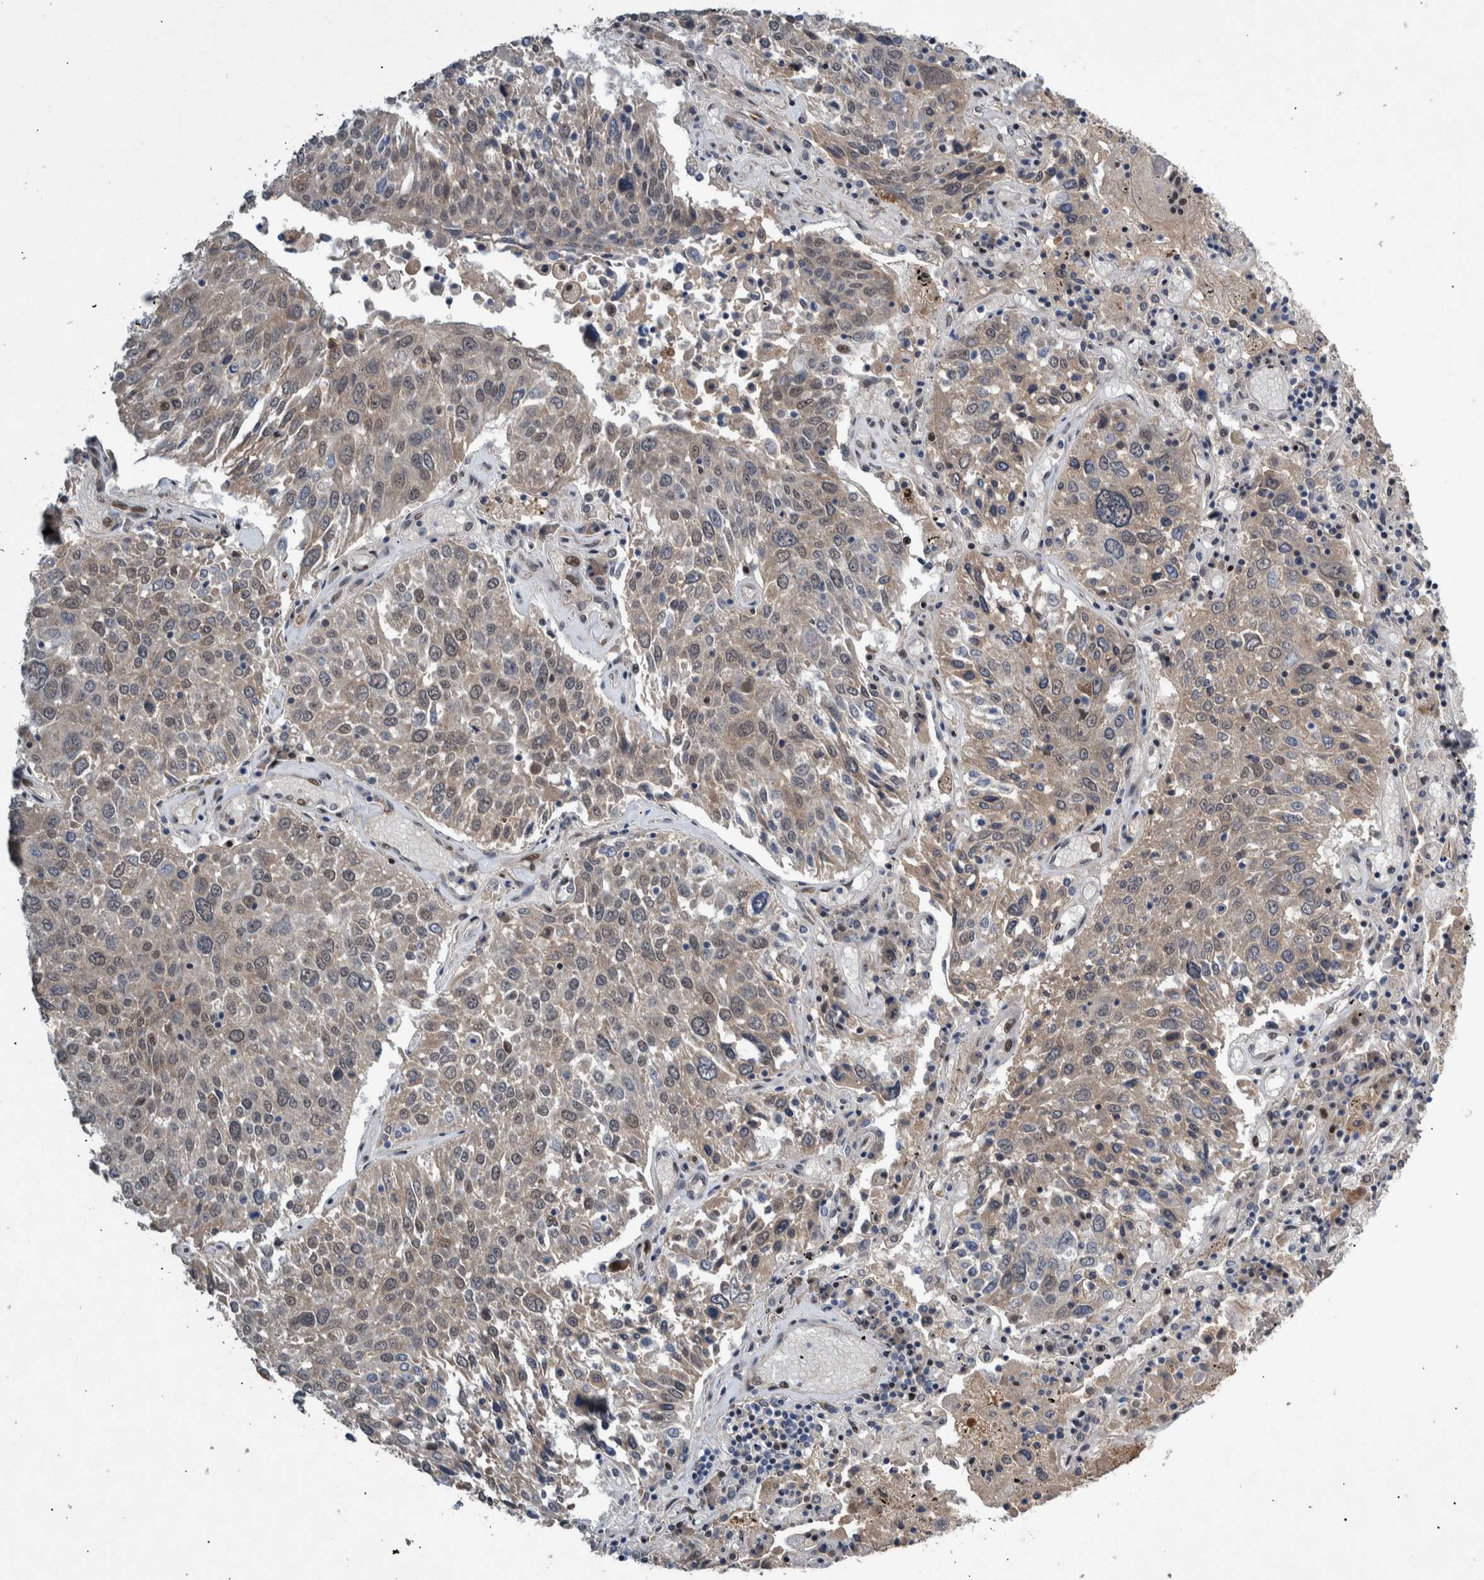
{"staining": {"intensity": "weak", "quantity": "25%-75%", "location": "cytoplasmic/membranous,nuclear"}, "tissue": "lung cancer", "cell_type": "Tumor cells", "image_type": "cancer", "snomed": [{"axis": "morphology", "description": "Squamous cell carcinoma, NOS"}, {"axis": "topography", "description": "Lung"}], "caption": "IHC micrograph of neoplastic tissue: human lung squamous cell carcinoma stained using IHC reveals low levels of weak protein expression localized specifically in the cytoplasmic/membranous and nuclear of tumor cells, appearing as a cytoplasmic/membranous and nuclear brown color.", "gene": "ESRP1", "patient": {"sex": "male", "age": 65}}